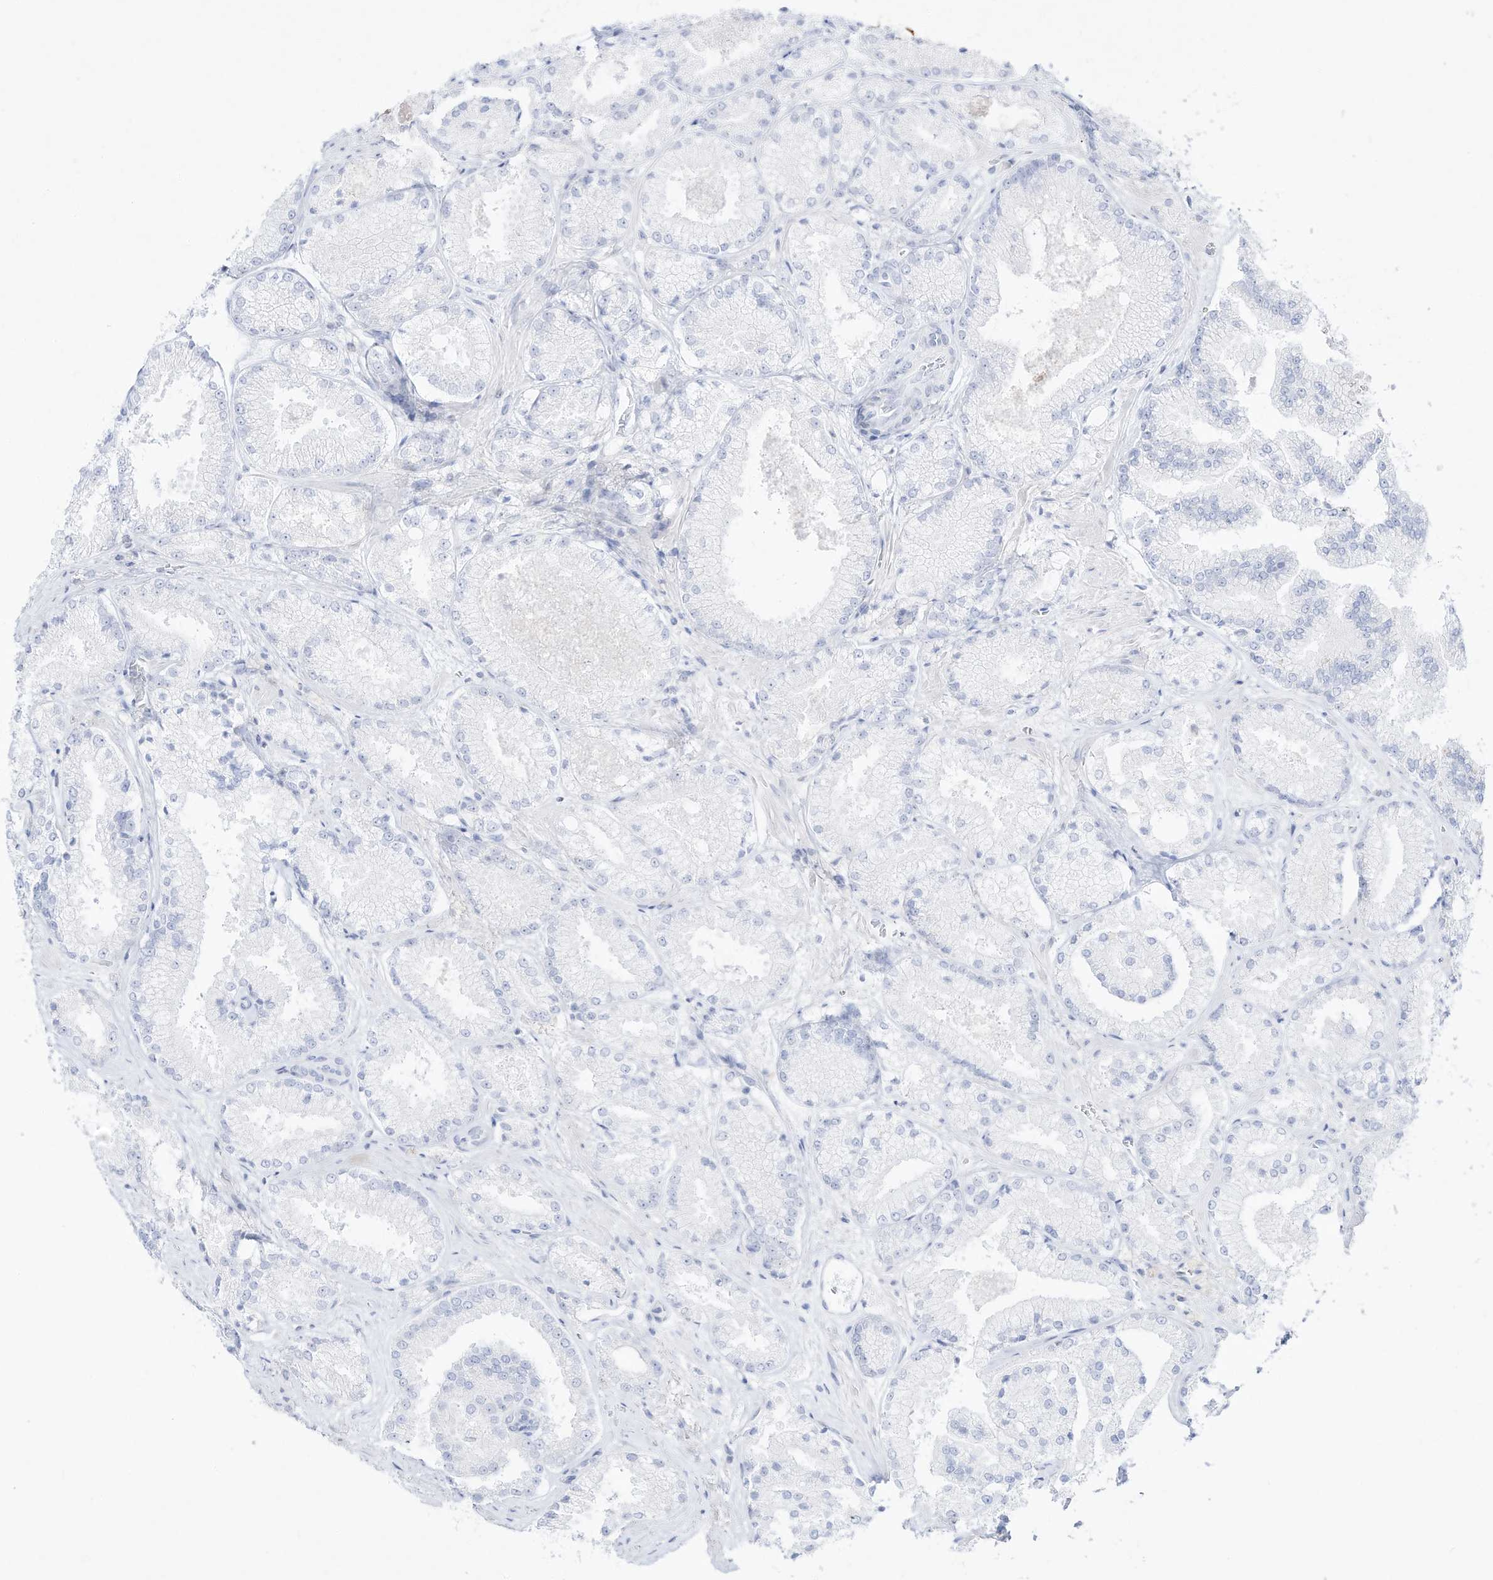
{"staining": {"intensity": "negative", "quantity": "none", "location": "none"}, "tissue": "prostate cancer", "cell_type": "Tumor cells", "image_type": "cancer", "snomed": [{"axis": "morphology", "description": "Adenocarcinoma, High grade"}, {"axis": "topography", "description": "Prostate"}], "caption": "Photomicrograph shows no significant protein staining in tumor cells of prostate cancer.", "gene": "DMKN", "patient": {"sex": "male", "age": 73}}